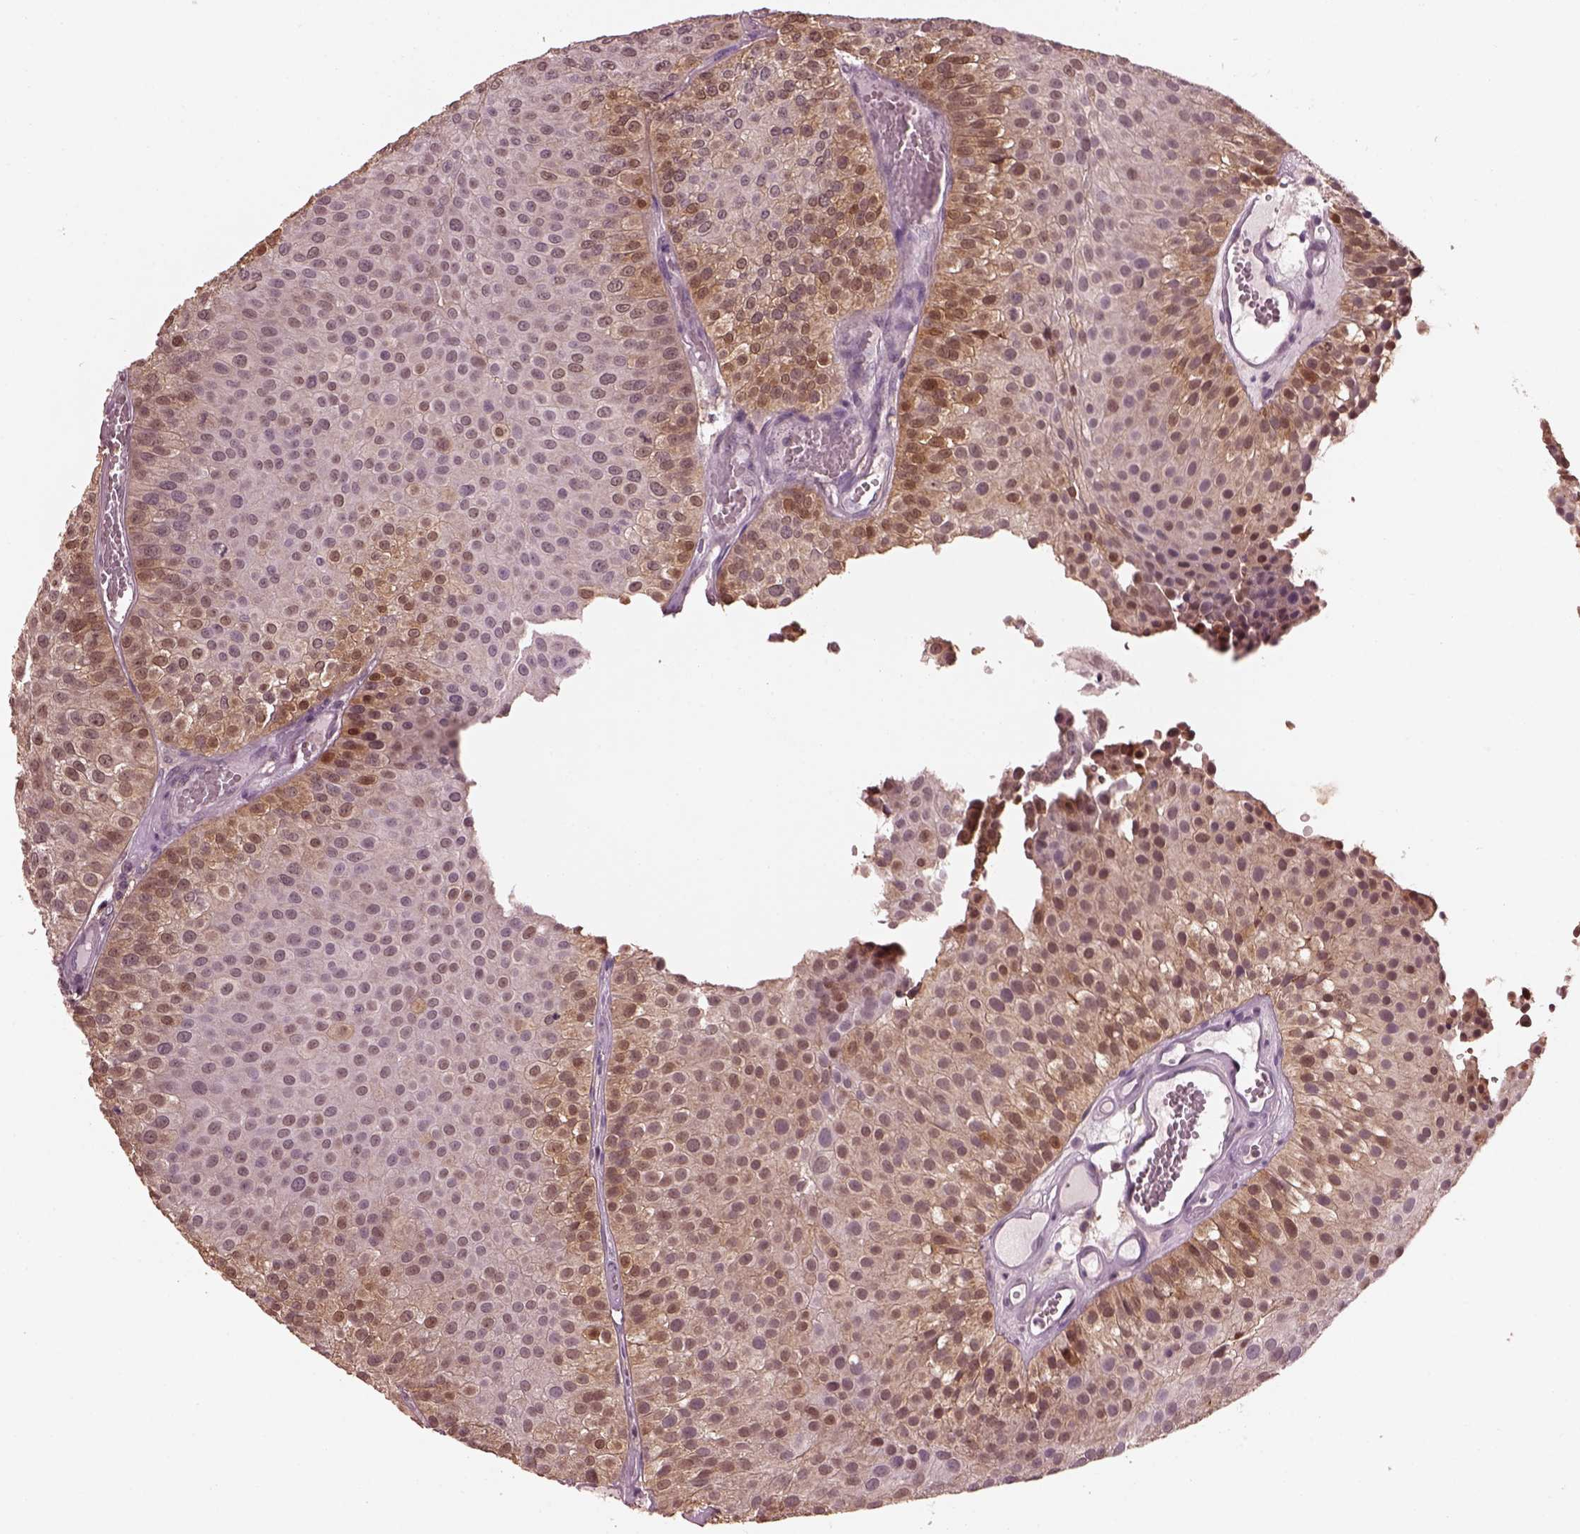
{"staining": {"intensity": "moderate", "quantity": "<25%", "location": "cytoplasmic/membranous,nuclear"}, "tissue": "urothelial cancer", "cell_type": "Tumor cells", "image_type": "cancer", "snomed": [{"axis": "morphology", "description": "Urothelial carcinoma, Low grade"}, {"axis": "topography", "description": "Urinary bladder"}], "caption": "Urothelial cancer stained with a brown dye shows moderate cytoplasmic/membranous and nuclear positive positivity in approximately <25% of tumor cells.", "gene": "SRI", "patient": {"sex": "female", "age": 87}}